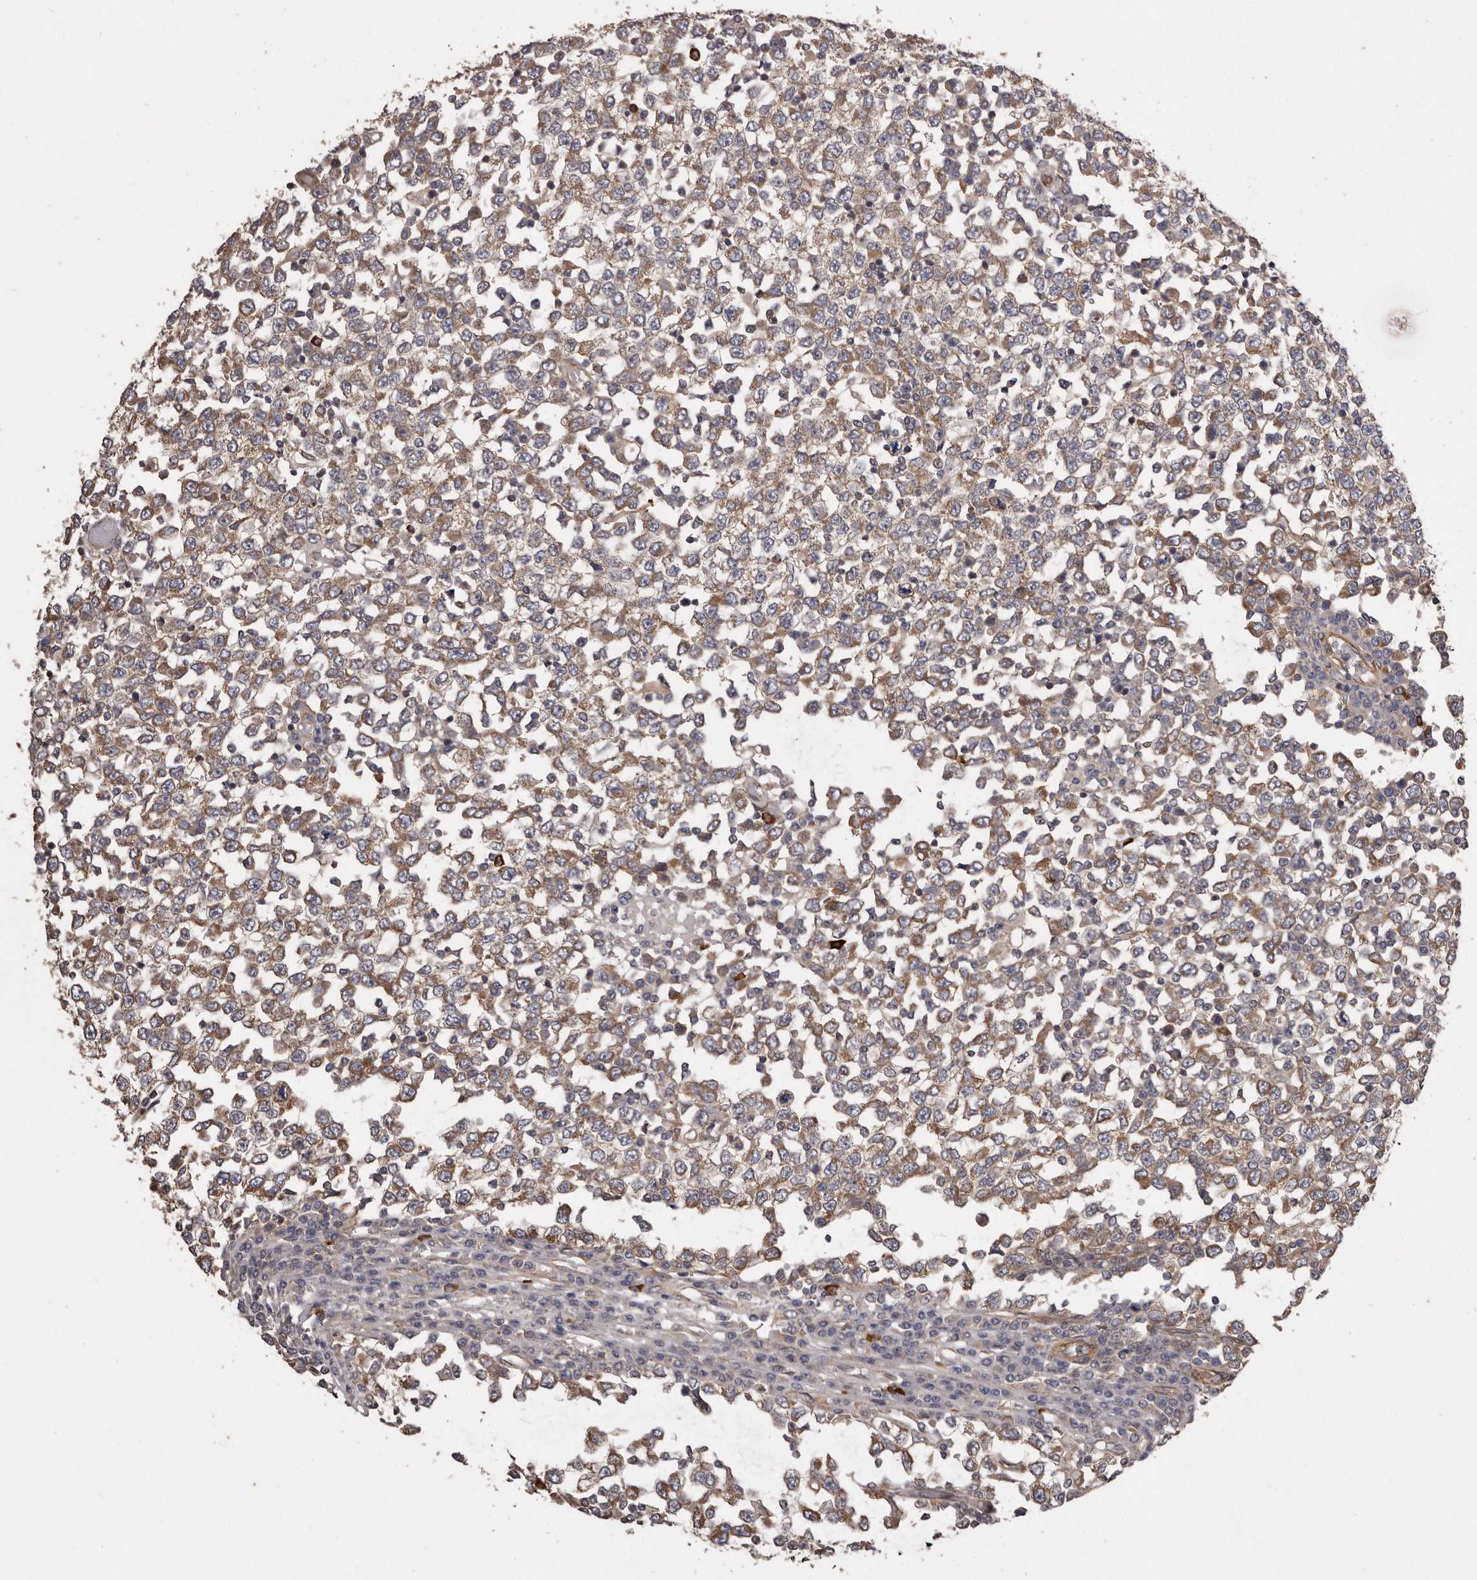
{"staining": {"intensity": "moderate", "quantity": ">75%", "location": "cytoplasmic/membranous"}, "tissue": "testis cancer", "cell_type": "Tumor cells", "image_type": "cancer", "snomed": [{"axis": "morphology", "description": "Seminoma, NOS"}, {"axis": "topography", "description": "Testis"}], "caption": "Immunohistochemistry (DAB (3,3'-diaminobenzidine)) staining of testis cancer displays moderate cytoplasmic/membranous protein staining in about >75% of tumor cells.", "gene": "ARMCX1", "patient": {"sex": "male", "age": 65}}